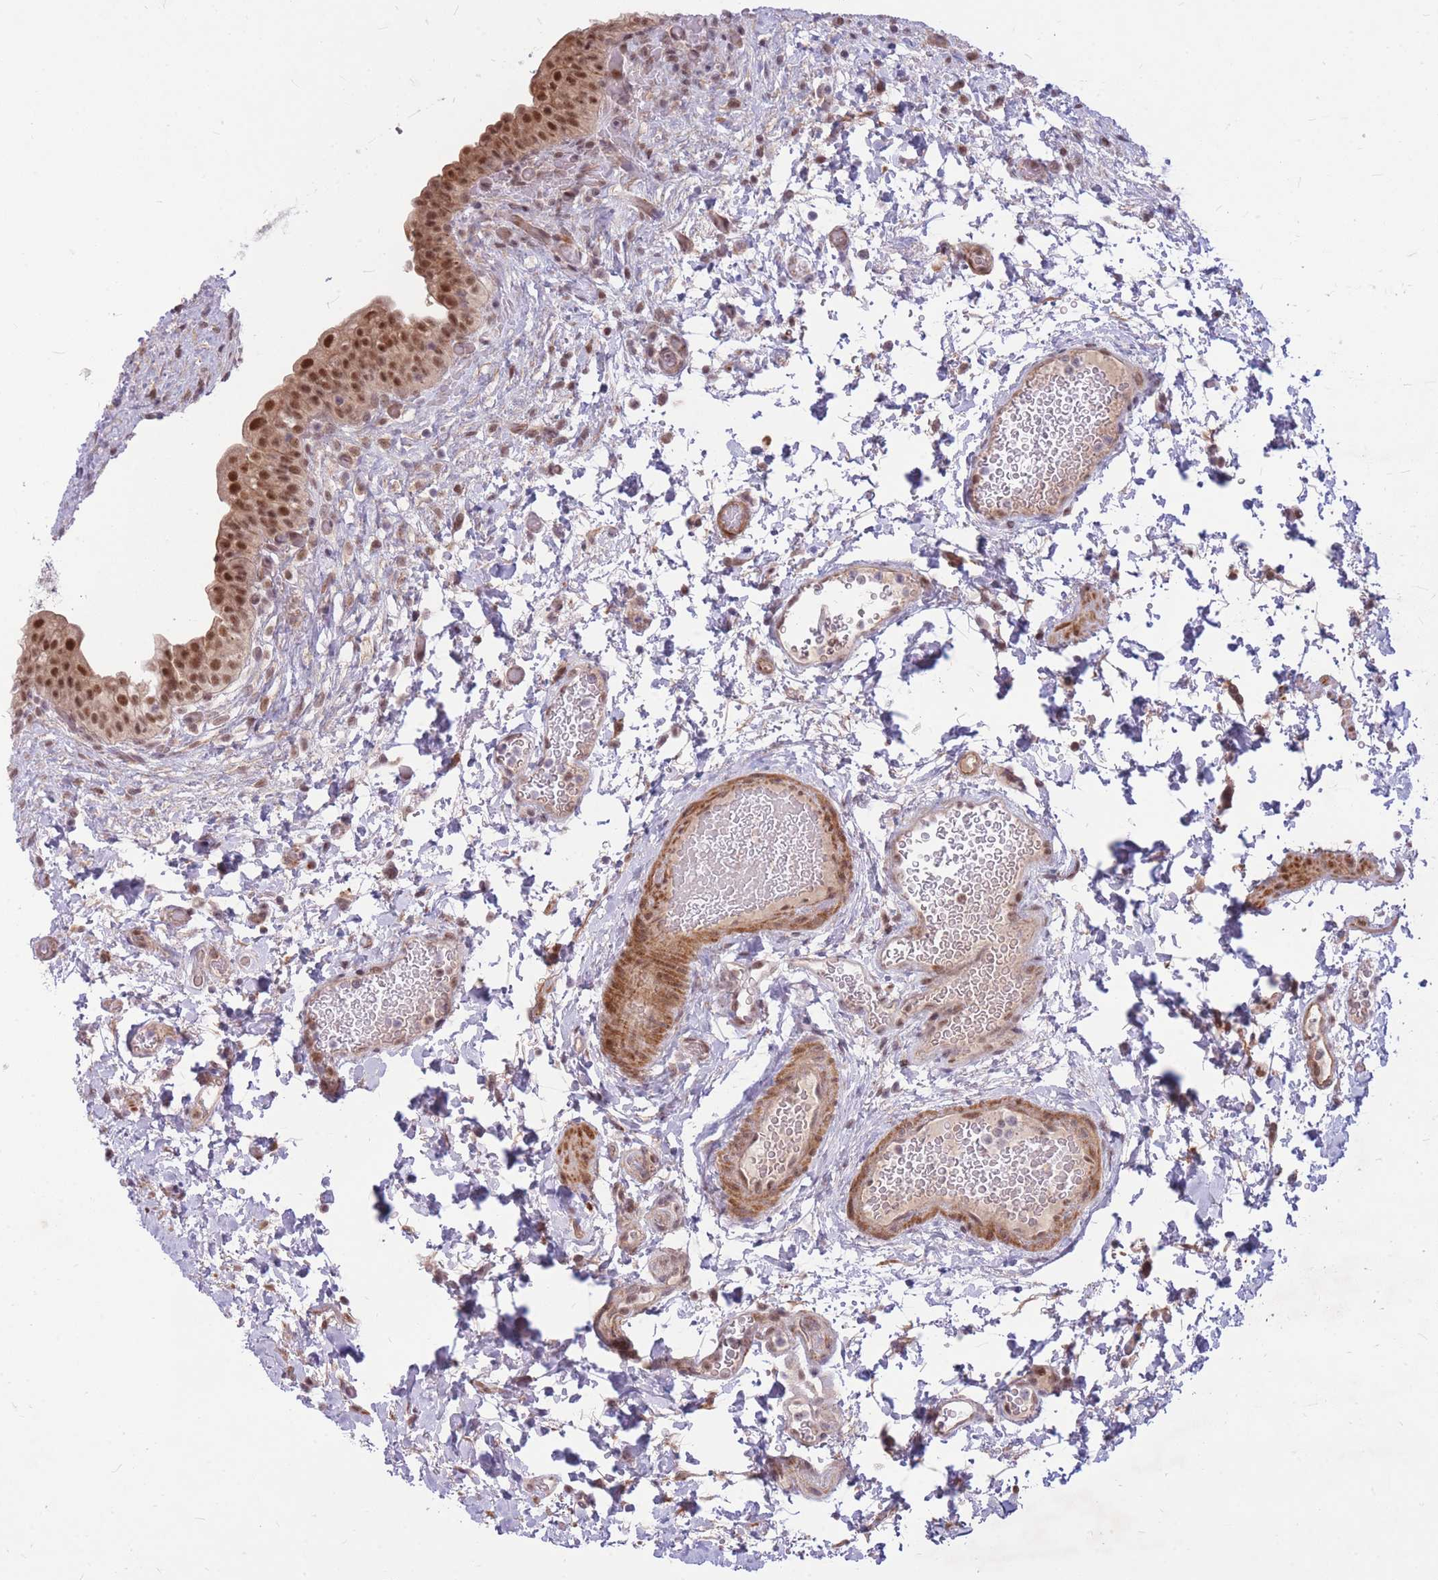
{"staining": {"intensity": "strong", "quantity": ">75%", "location": "nuclear"}, "tissue": "urinary bladder", "cell_type": "Urothelial cells", "image_type": "normal", "snomed": [{"axis": "morphology", "description": "Normal tissue, NOS"}, {"axis": "topography", "description": "Urinary bladder"}], "caption": "A micrograph of human urinary bladder stained for a protein demonstrates strong nuclear brown staining in urothelial cells. (Stains: DAB in brown, nuclei in blue, Microscopy: brightfield microscopy at high magnification).", "gene": "ERCC2", "patient": {"sex": "male", "age": 69}}